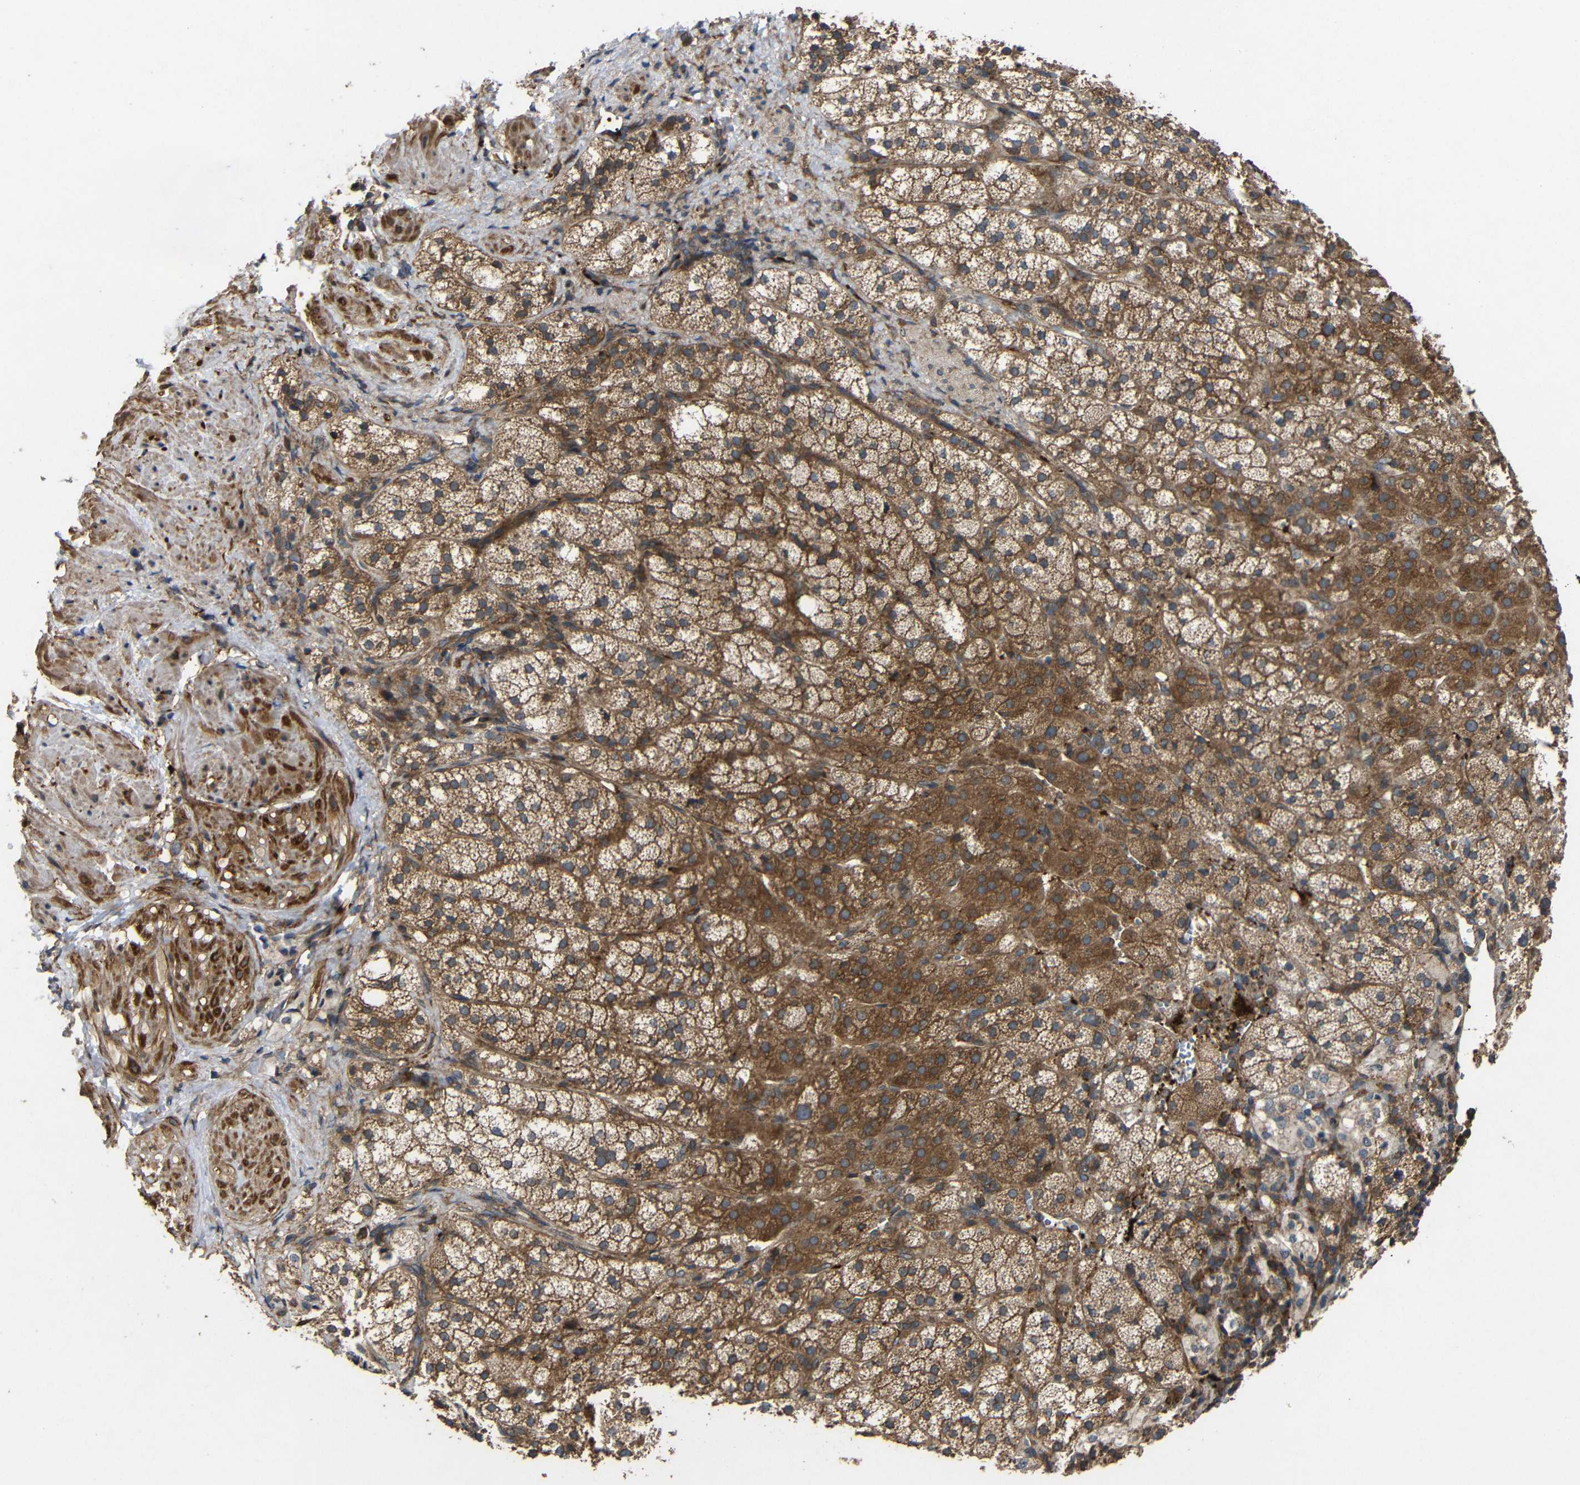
{"staining": {"intensity": "moderate", "quantity": ">75%", "location": "cytoplasmic/membranous"}, "tissue": "adrenal gland", "cell_type": "Glandular cells", "image_type": "normal", "snomed": [{"axis": "morphology", "description": "Normal tissue, NOS"}, {"axis": "topography", "description": "Adrenal gland"}], "caption": "Immunohistochemical staining of benign adrenal gland shows >75% levels of moderate cytoplasmic/membranous protein positivity in about >75% of glandular cells. (Stains: DAB (3,3'-diaminobenzidine) in brown, nuclei in blue, Microscopy: brightfield microscopy at high magnification).", "gene": "EIF2S1", "patient": {"sex": "male", "age": 56}}